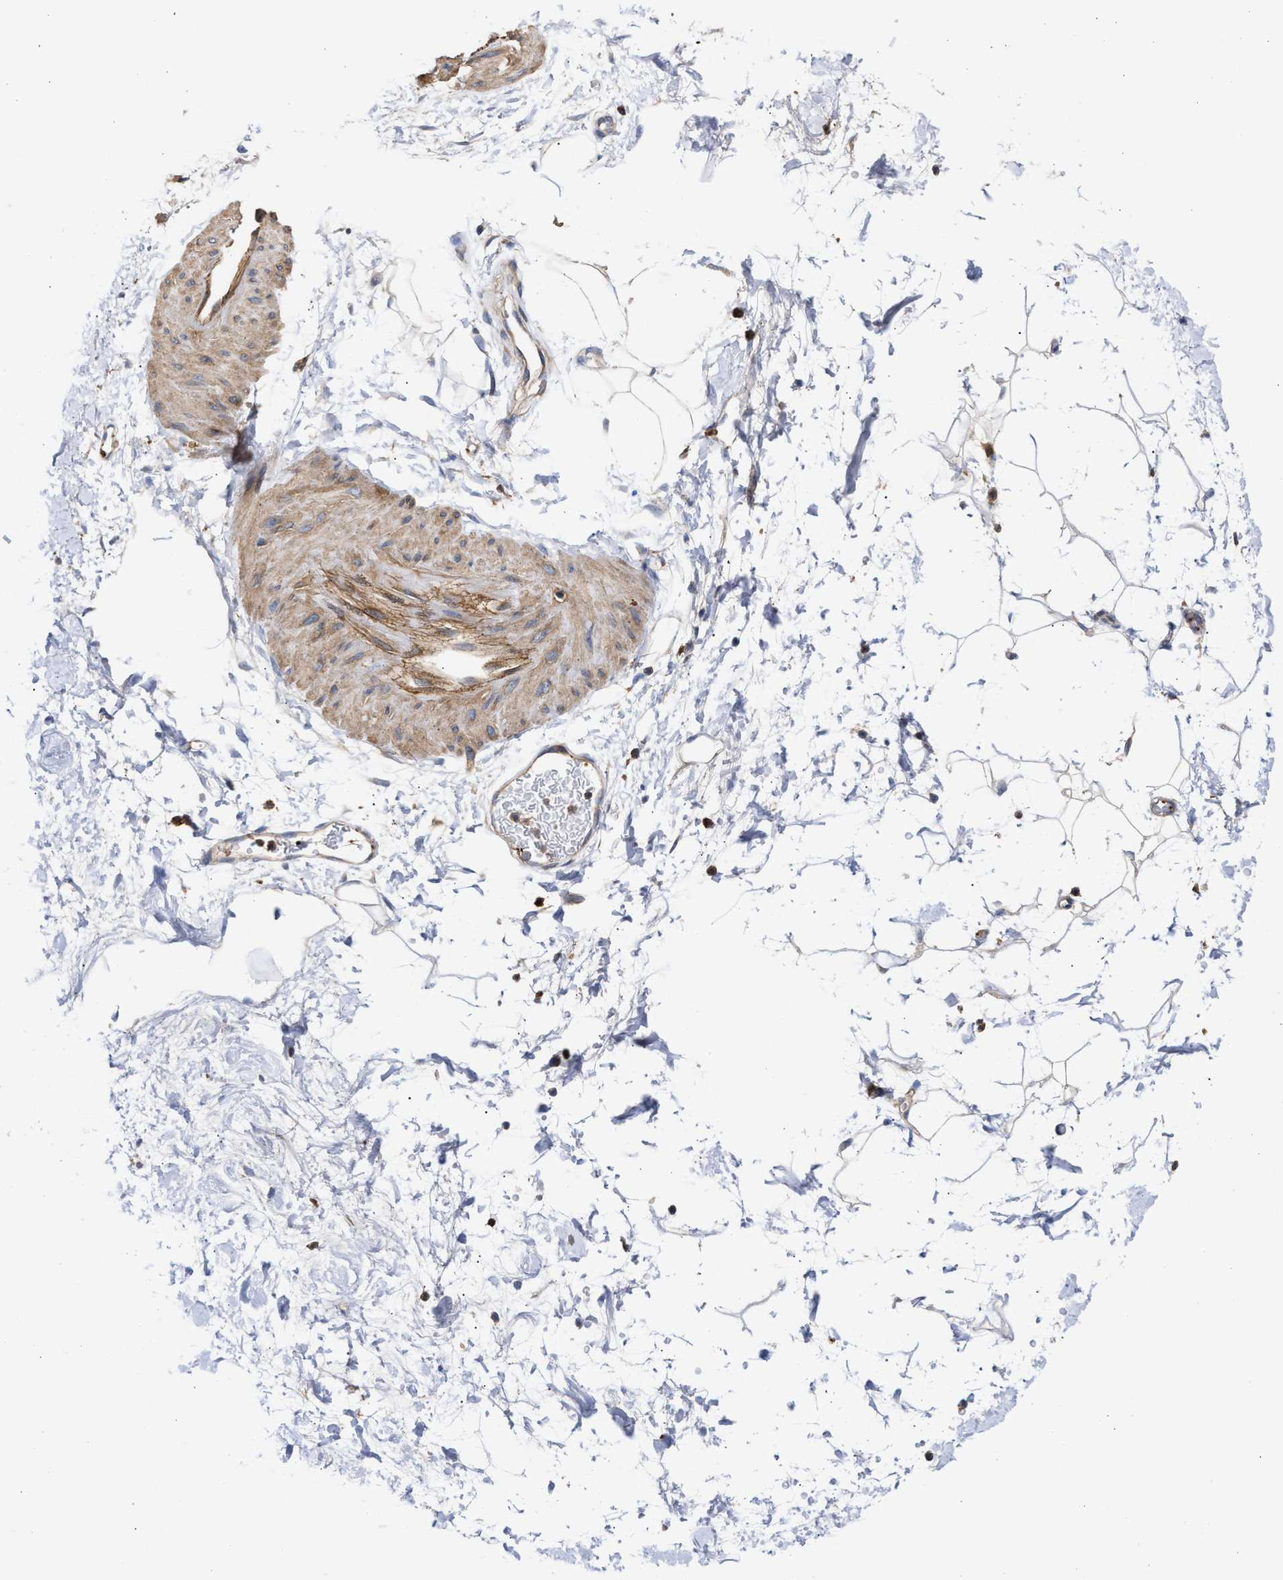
{"staining": {"intensity": "weak", "quantity": ">75%", "location": "cytoplasmic/membranous"}, "tissue": "adipose tissue", "cell_type": "Adipocytes", "image_type": "normal", "snomed": [{"axis": "morphology", "description": "Normal tissue, NOS"}, {"axis": "topography", "description": "Soft tissue"}], "caption": "This micrograph displays unremarkable adipose tissue stained with immunohistochemistry (IHC) to label a protein in brown. The cytoplasmic/membranous of adipocytes show weak positivity for the protein. Nuclei are counter-stained blue.", "gene": "HS3ST5", "patient": {"sex": "male", "age": 72}}